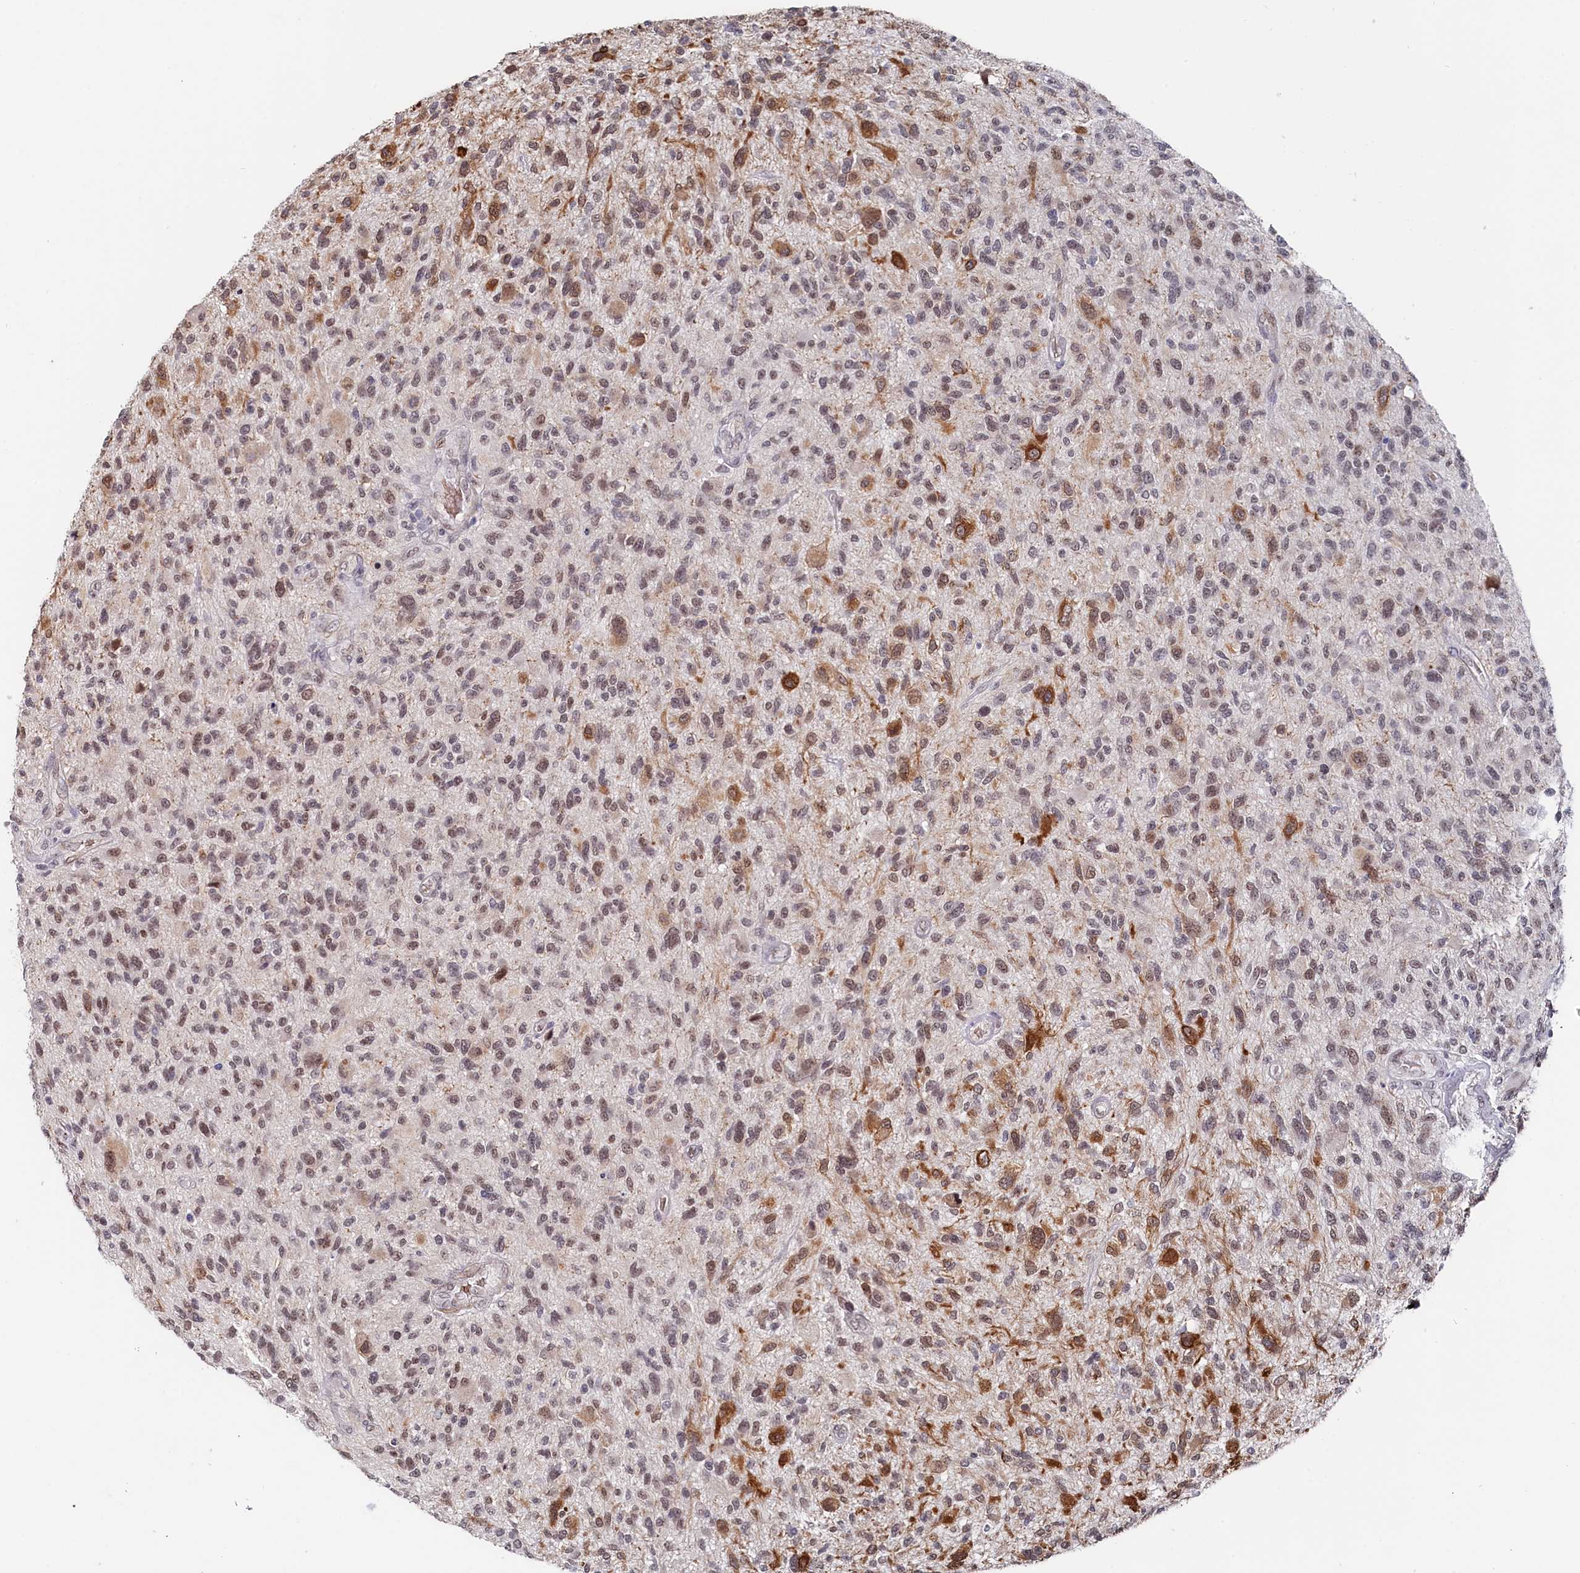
{"staining": {"intensity": "moderate", "quantity": "25%-75%", "location": "cytoplasmic/membranous,nuclear"}, "tissue": "glioma", "cell_type": "Tumor cells", "image_type": "cancer", "snomed": [{"axis": "morphology", "description": "Glioma, malignant, High grade"}, {"axis": "topography", "description": "Brain"}], "caption": "A high-resolution micrograph shows immunohistochemistry staining of glioma, which demonstrates moderate cytoplasmic/membranous and nuclear expression in approximately 25%-75% of tumor cells.", "gene": "TIGD4", "patient": {"sex": "male", "age": 47}}